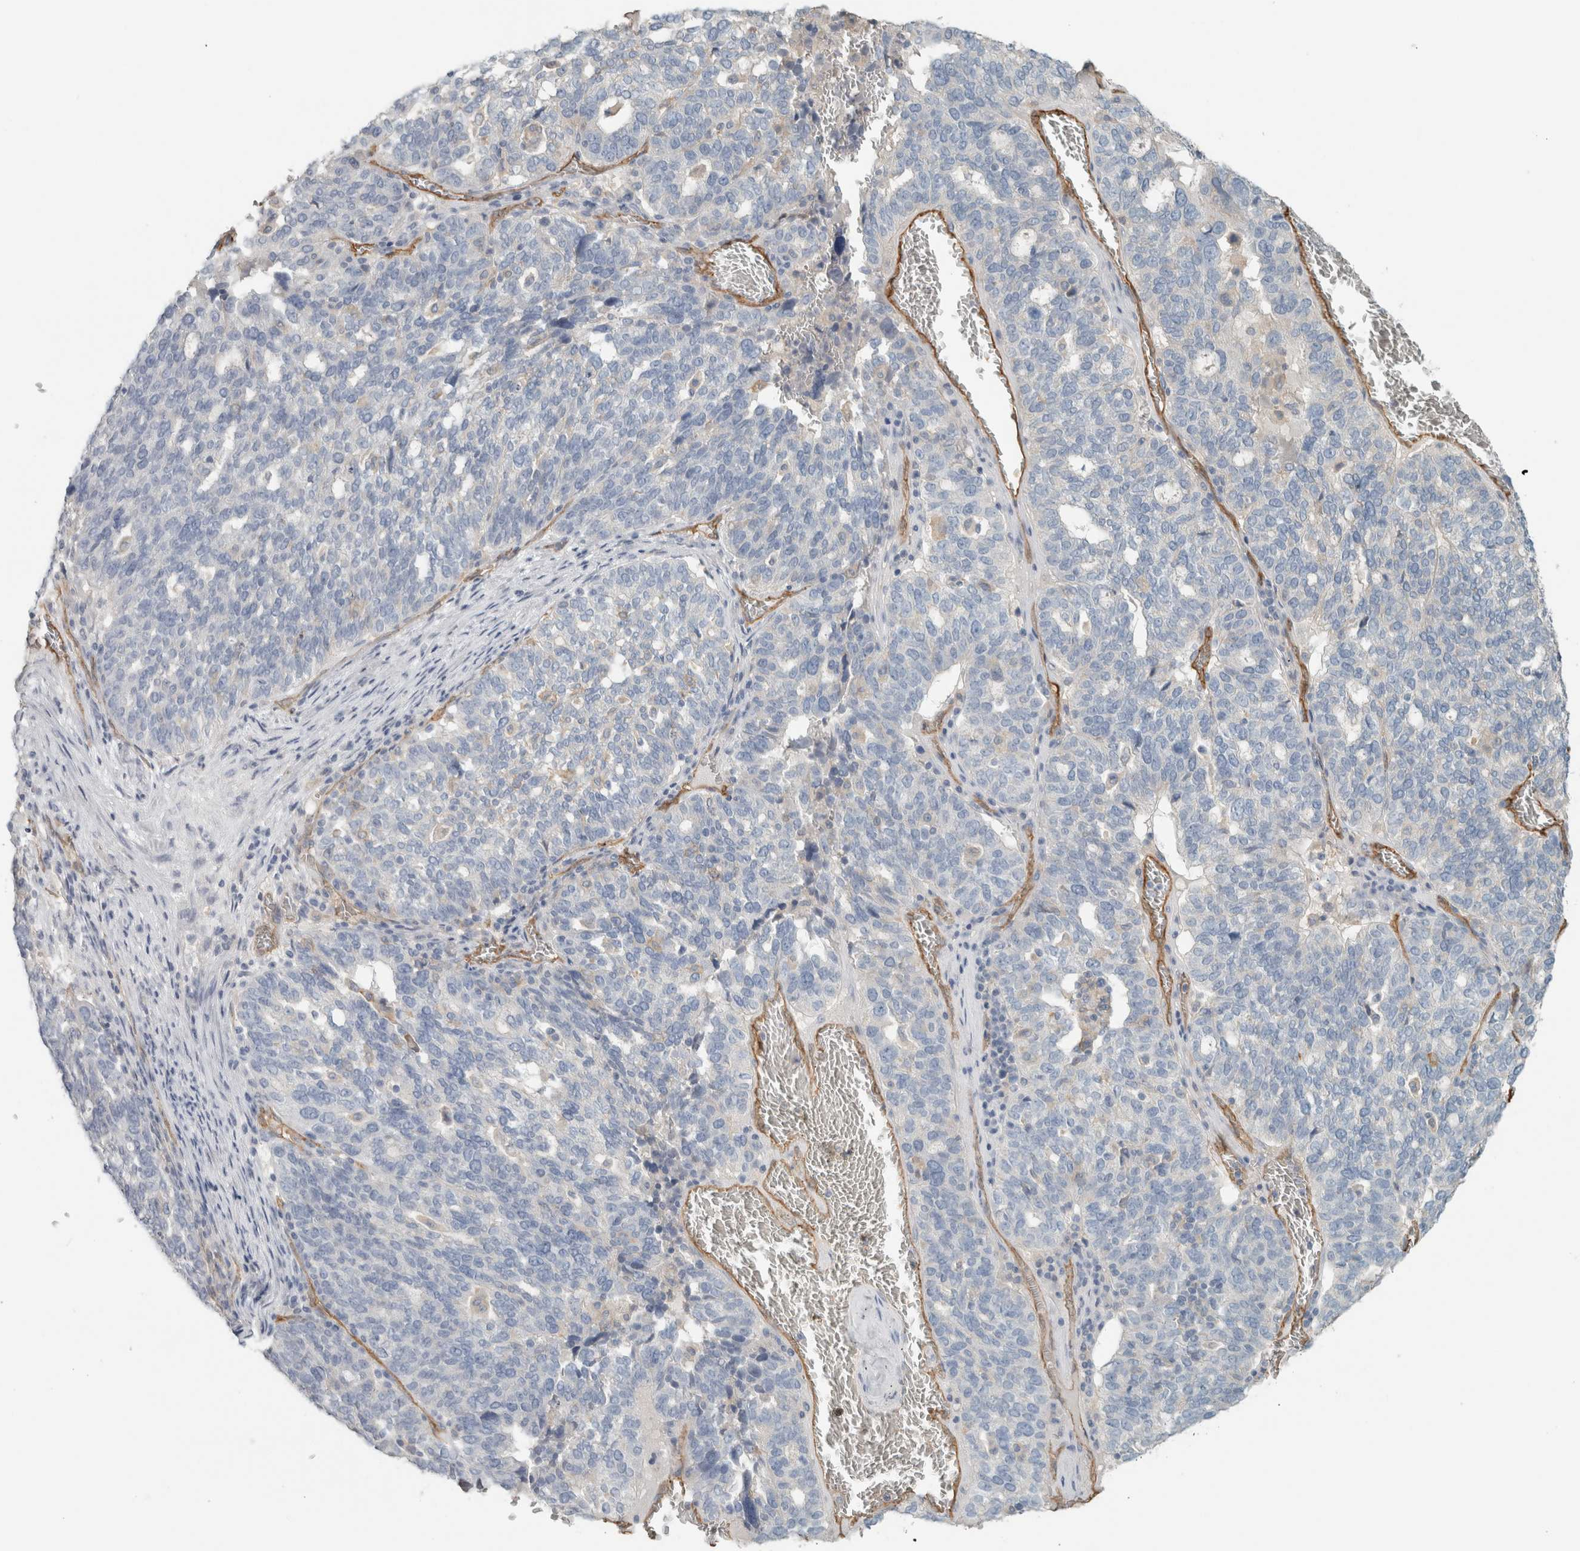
{"staining": {"intensity": "negative", "quantity": "none", "location": "none"}, "tissue": "ovarian cancer", "cell_type": "Tumor cells", "image_type": "cancer", "snomed": [{"axis": "morphology", "description": "Cystadenocarcinoma, serous, NOS"}, {"axis": "topography", "description": "Ovary"}], "caption": "Immunohistochemistry of ovarian cancer (serous cystadenocarcinoma) shows no positivity in tumor cells.", "gene": "SCIN", "patient": {"sex": "female", "age": 59}}